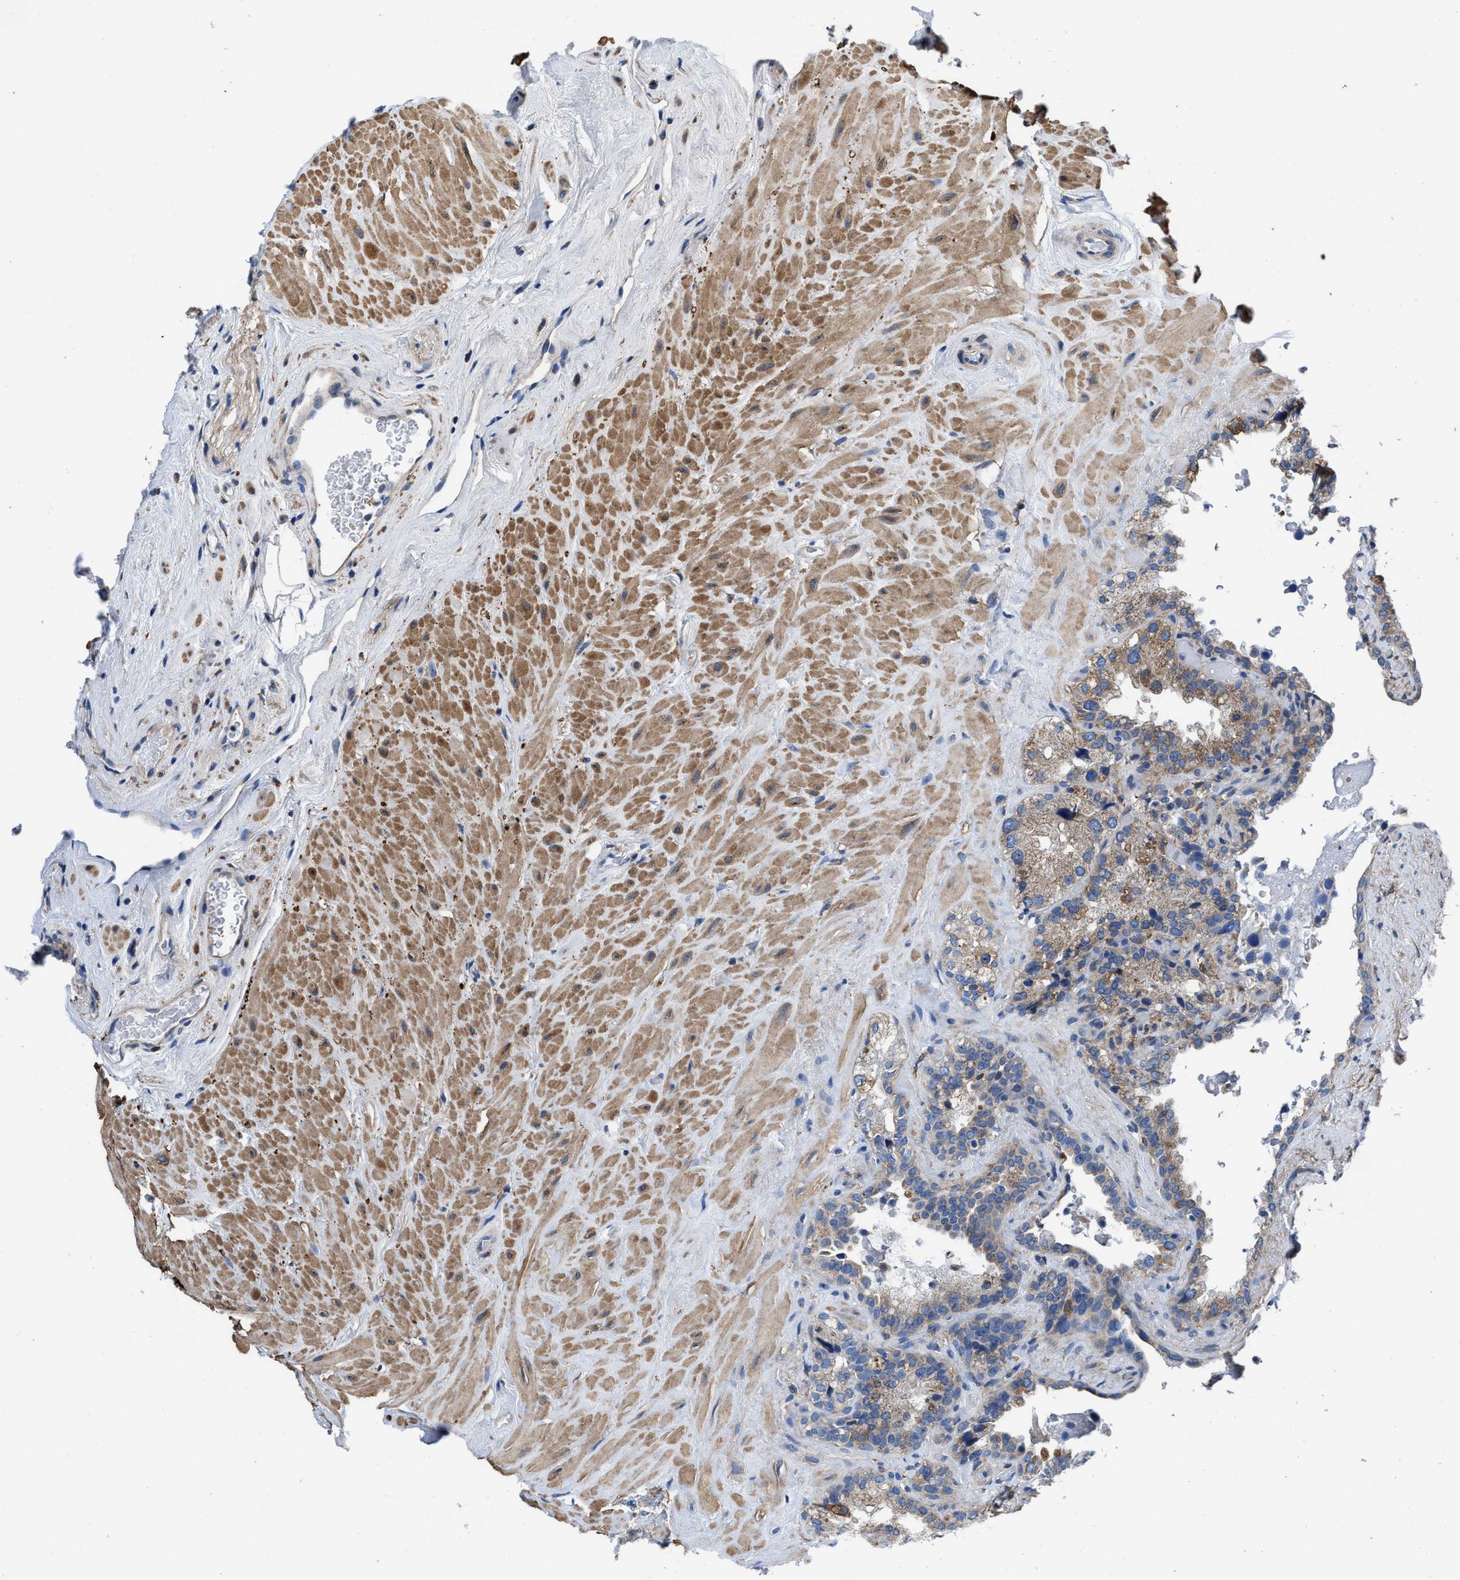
{"staining": {"intensity": "moderate", "quantity": "<25%", "location": "cytoplasmic/membranous"}, "tissue": "seminal vesicle", "cell_type": "Glandular cells", "image_type": "normal", "snomed": [{"axis": "morphology", "description": "Normal tissue, NOS"}, {"axis": "topography", "description": "Seminal veicle"}], "caption": "Protein staining demonstrates moderate cytoplasmic/membranous expression in about <25% of glandular cells in normal seminal vesicle. Nuclei are stained in blue.", "gene": "TMEM30A", "patient": {"sex": "male", "age": 68}}